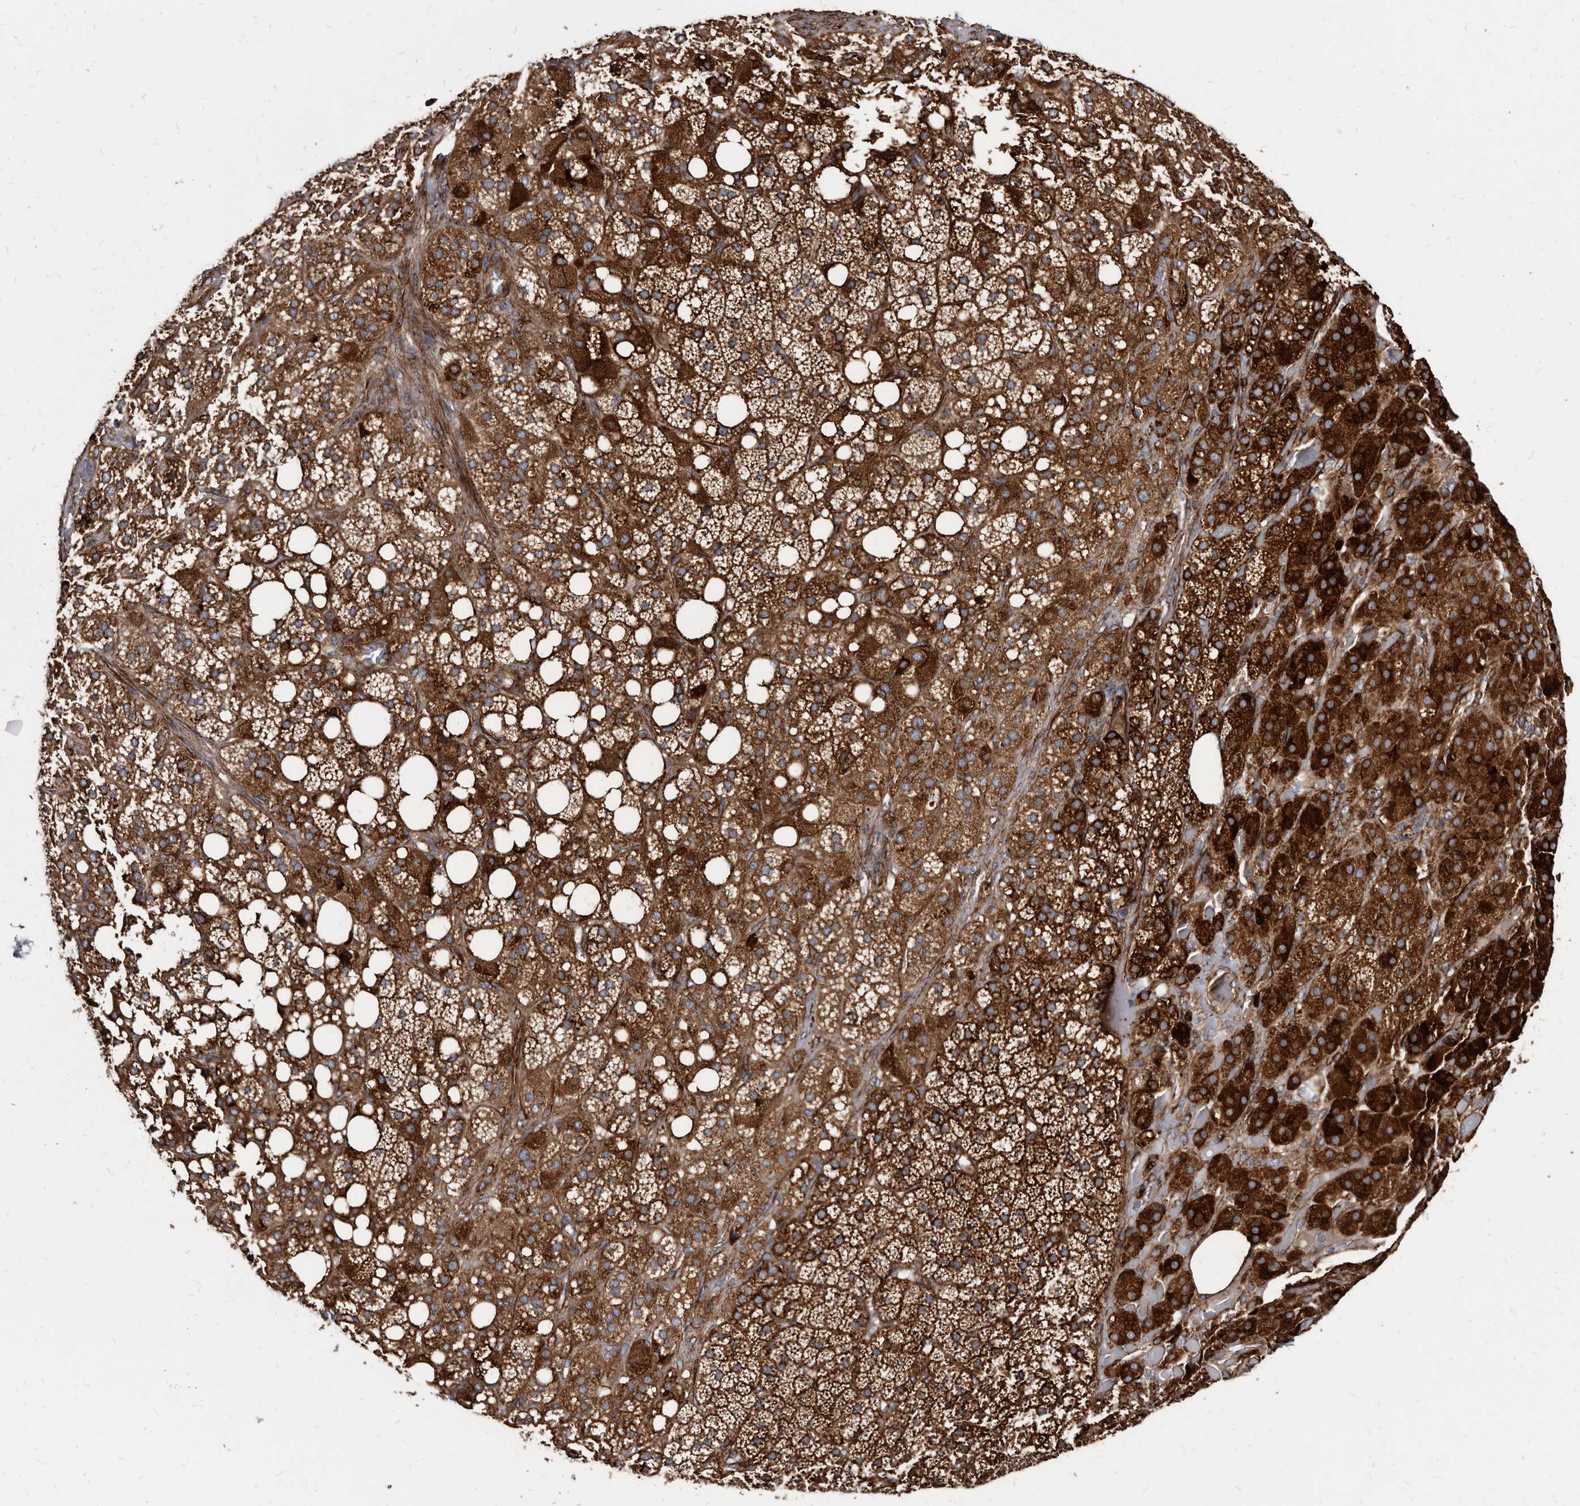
{"staining": {"intensity": "strong", "quantity": ">75%", "location": "cytoplasmic/membranous"}, "tissue": "adrenal gland", "cell_type": "Glandular cells", "image_type": "normal", "snomed": [{"axis": "morphology", "description": "Normal tissue, NOS"}, {"axis": "topography", "description": "Adrenal gland"}], "caption": "Immunohistochemical staining of normal human adrenal gland reveals >75% levels of strong cytoplasmic/membranous protein positivity in approximately >75% of glandular cells.", "gene": "KCTD20", "patient": {"sex": "female", "age": 59}}